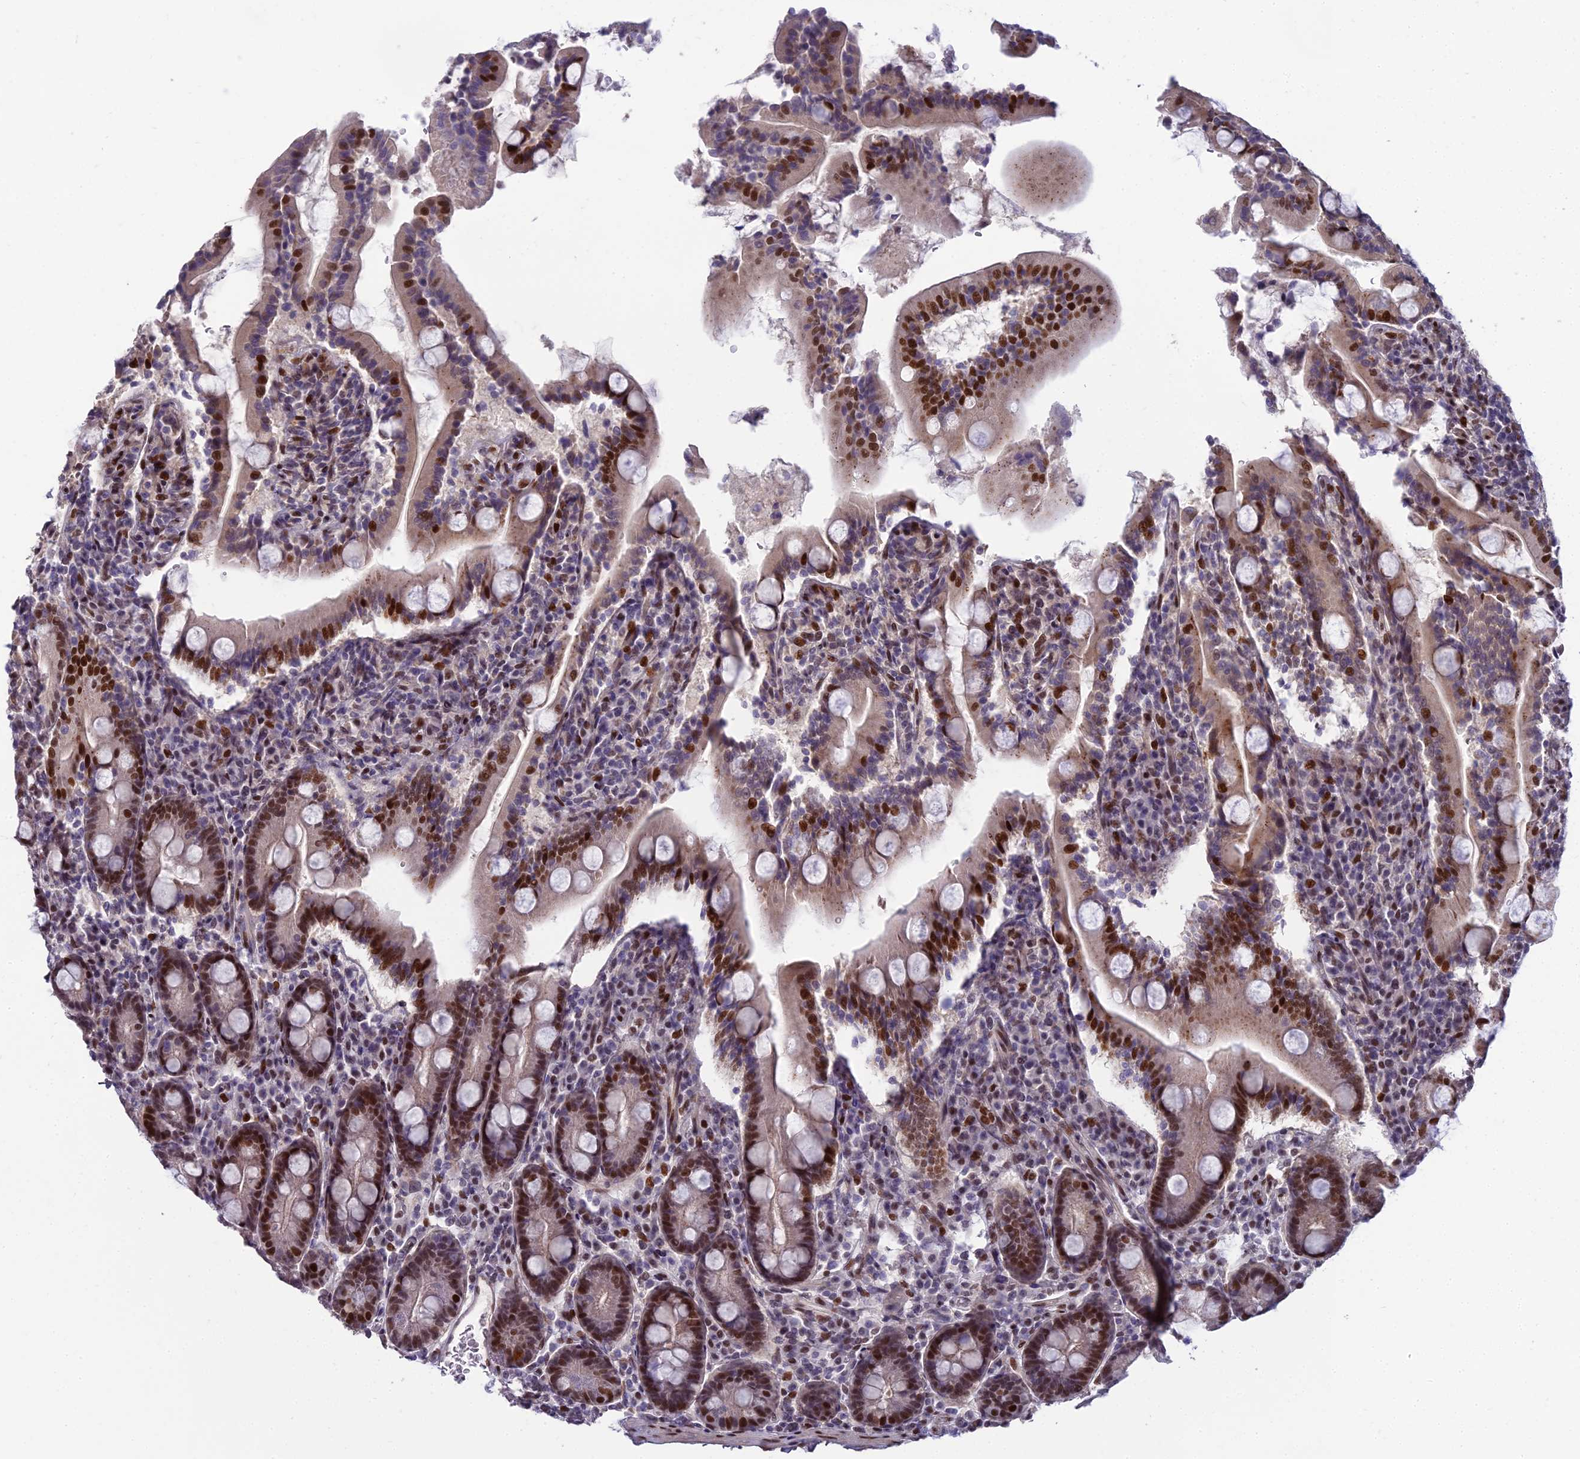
{"staining": {"intensity": "strong", "quantity": ">75%", "location": "nuclear"}, "tissue": "duodenum", "cell_type": "Glandular cells", "image_type": "normal", "snomed": [{"axis": "morphology", "description": "Normal tissue, NOS"}, {"axis": "topography", "description": "Duodenum"}], "caption": "Duodenum stained for a protein displays strong nuclear positivity in glandular cells. (DAB (3,3'-diaminobenzidine) IHC, brown staining for protein, blue staining for nuclei).", "gene": "ZNF707", "patient": {"sex": "male", "age": 35}}